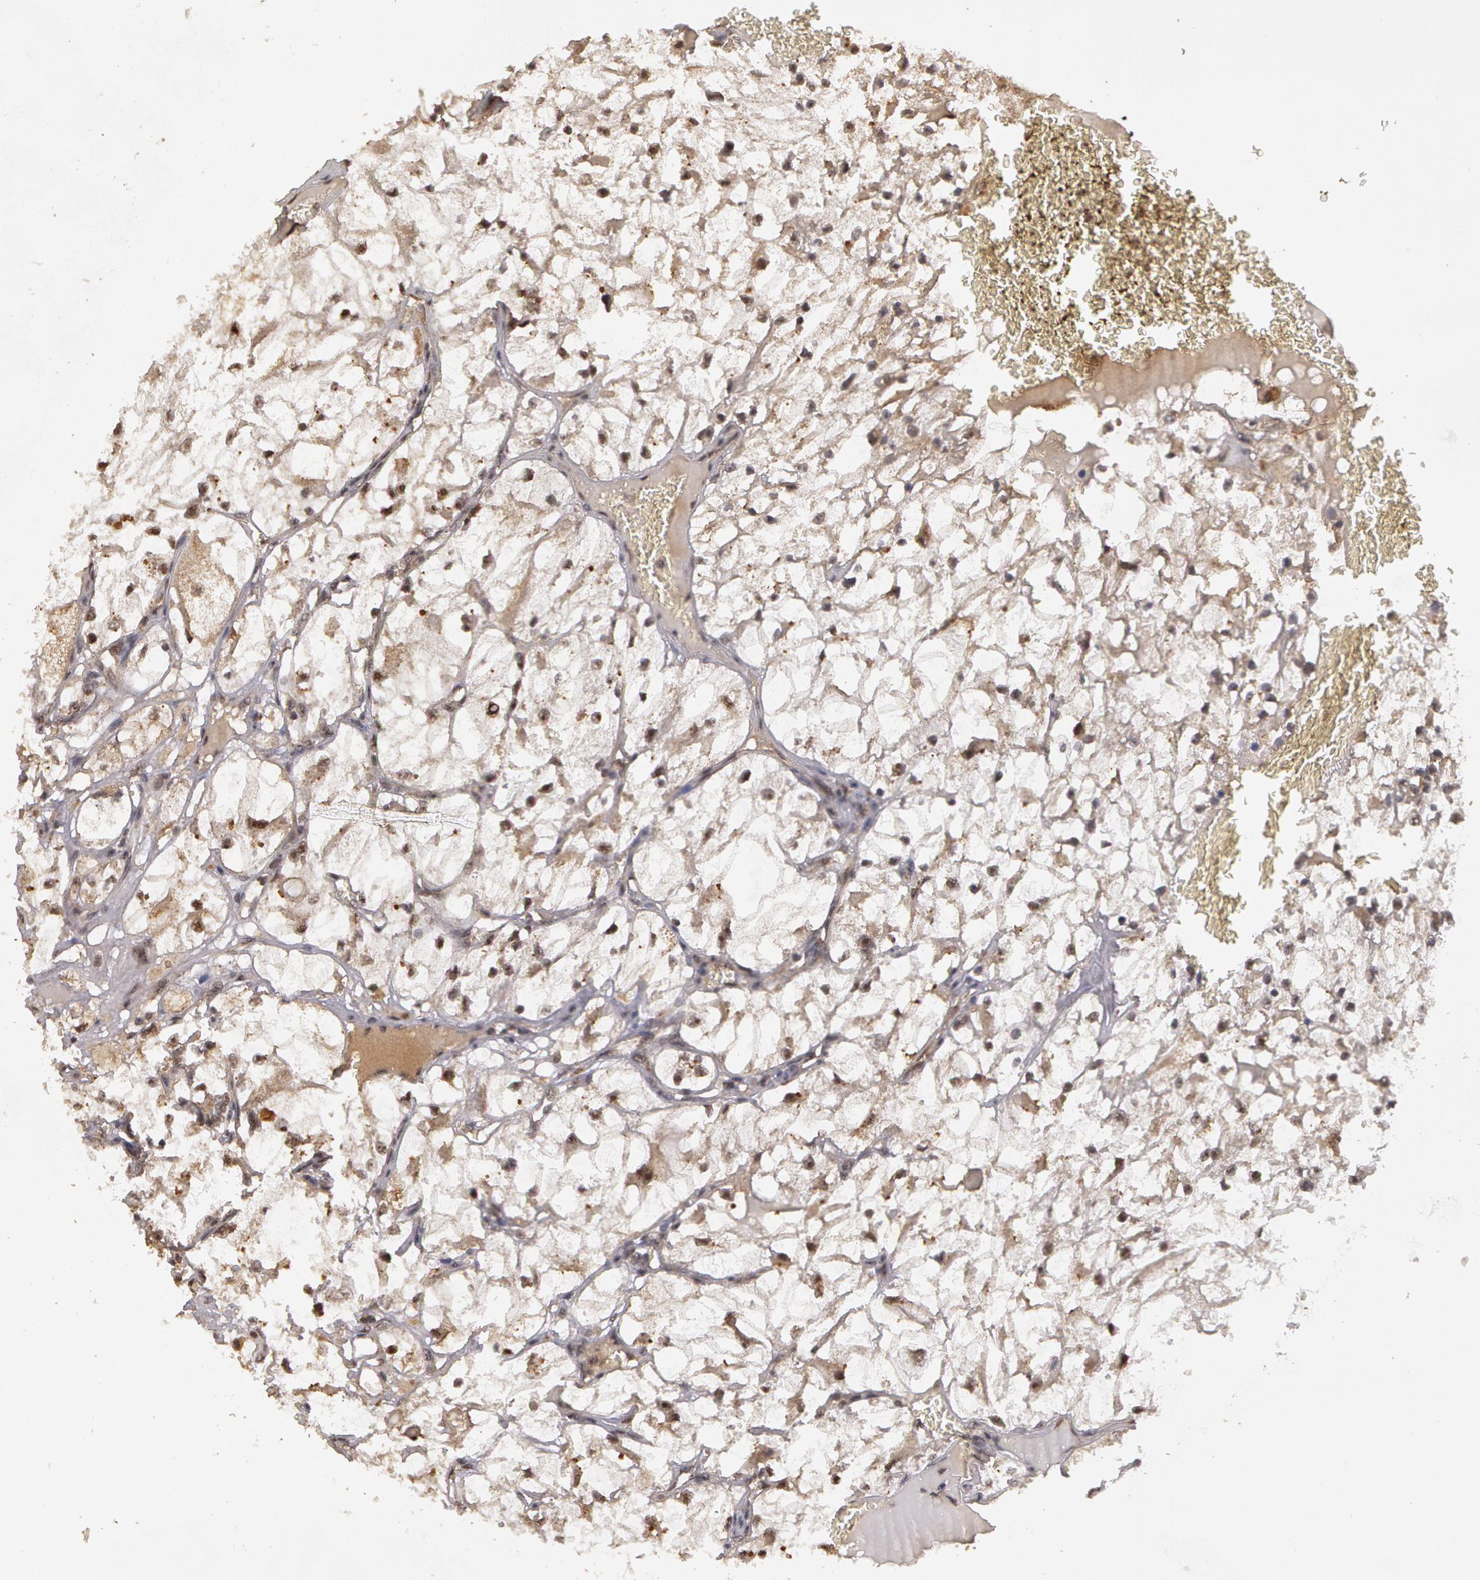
{"staining": {"intensity": "weak", "quantity": ">75%", "location": "cytoplasmic/membranous,nuclear"}, "tissue": "renal cancer", "cell_type": "Tumor cells", "image_type": "cancer", "snomed": [{"axis": "morphology", "description": "Adenocarcinoma, NOS"}, {"axis": "topography", "description": "Kidney"}], "caption": "Adenocarcinoma (renal) tissue shows weak cytoplasmic/membranous and nuclear staining in about >75% of tumor cells", "gene": "GLIS1", "patient": {"sex": "male", "age": 61}}